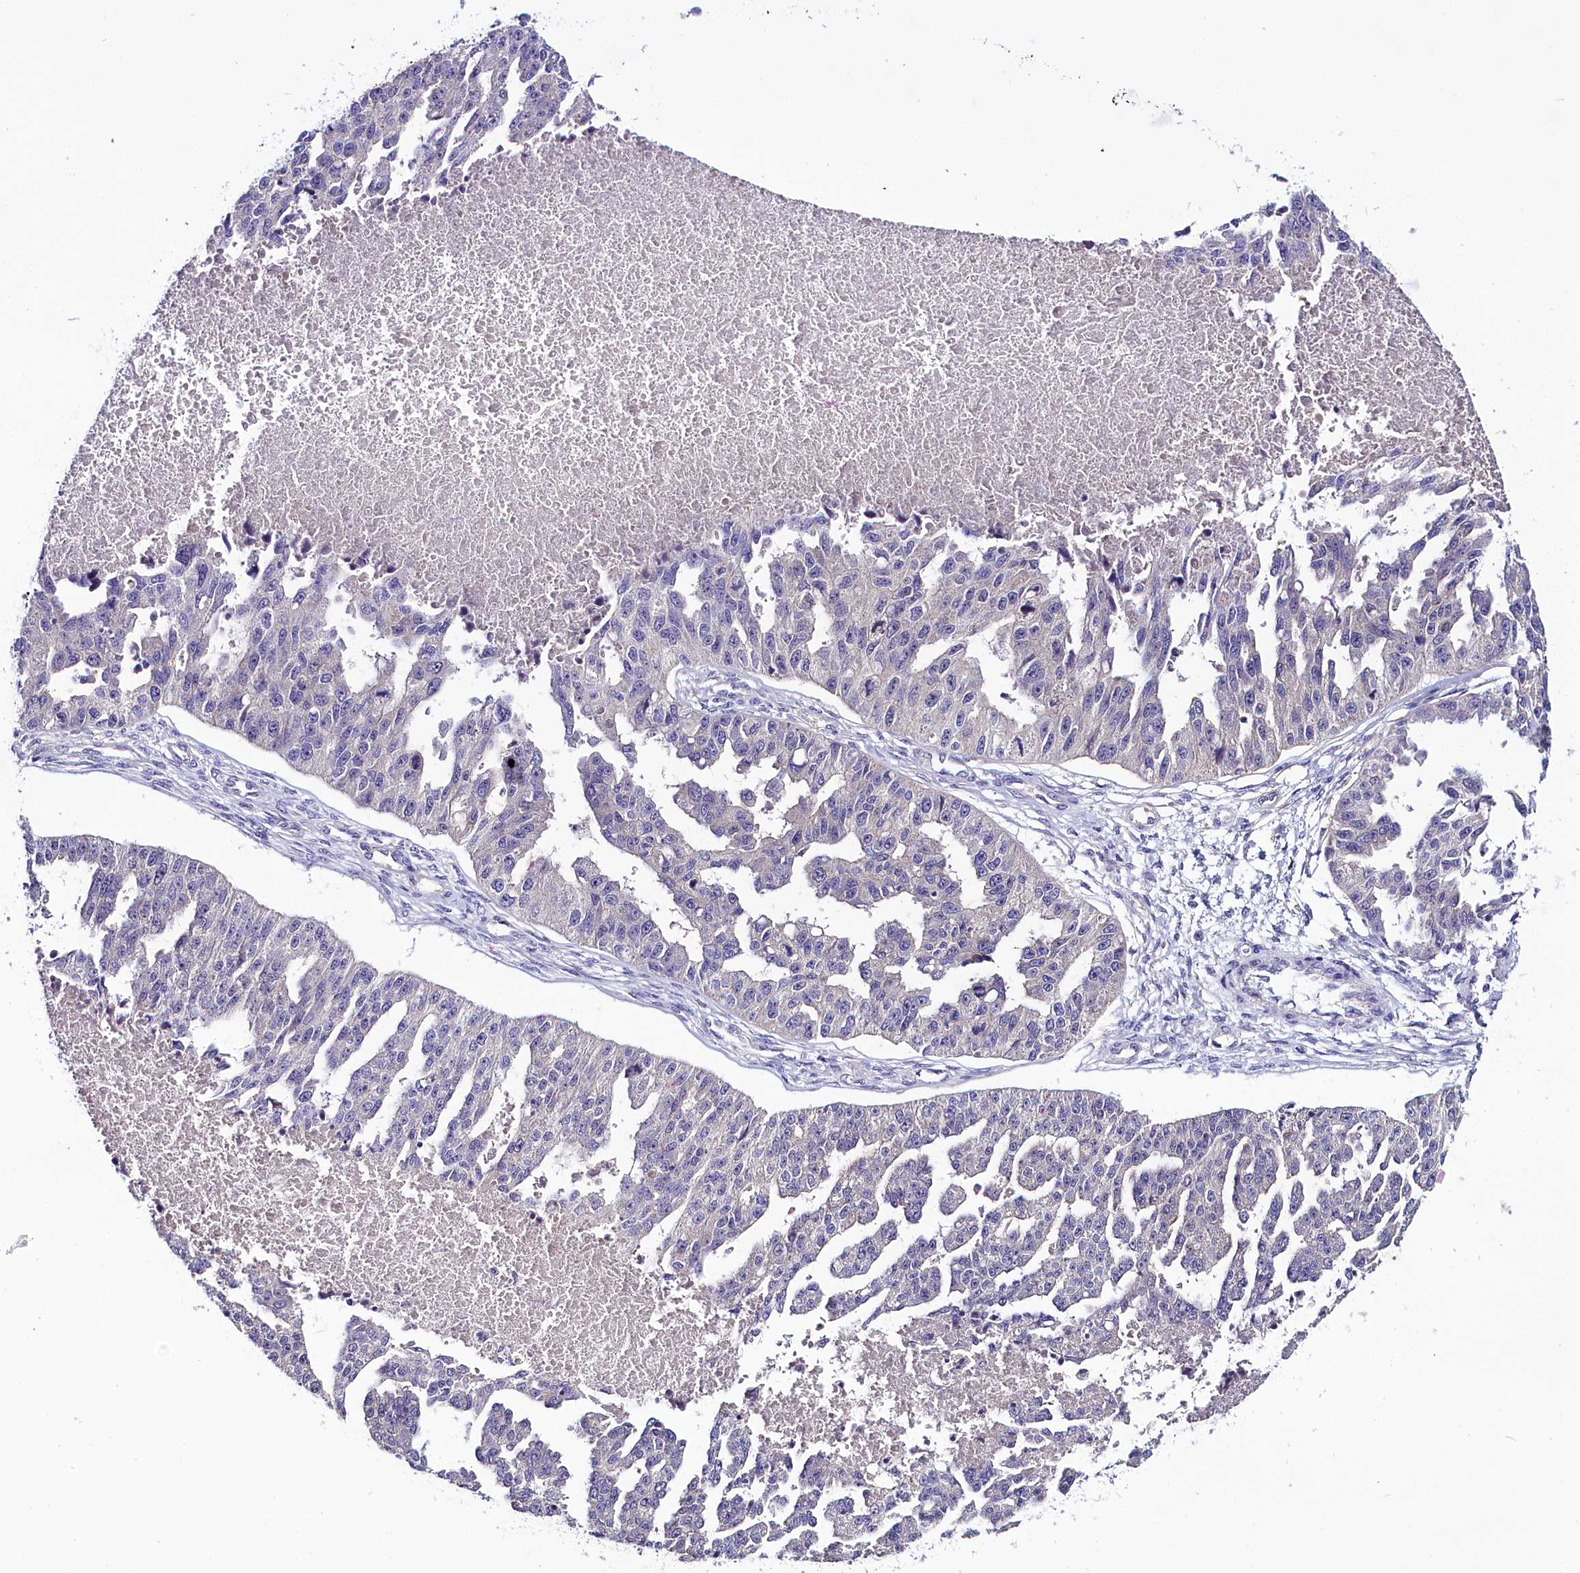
{"staining": {"intensity": "negative", "quantity": "none", "location": "none"}, "tissue": "ovarian cancer", "cell_type": "Tumor cells", "image_type": "cancer", "snomed": [{"axis": "morphology", "description": "Cystadenocarcinoma, serous, NOS"}, {"axis": "topography", "description": "Ovary"}], "caption": "Tumor cells show no significant positivity in serous cystadenocarcinoma (ovarian). (Stains: DAB (3,3'-diaminobenzidine) immunohistochemistry with hematoxylin counter stain, Microscopy: brightfield microscopy at high magnification).", "gene": "C9orf40", "patient": {"sex": "female", "age": 58}}